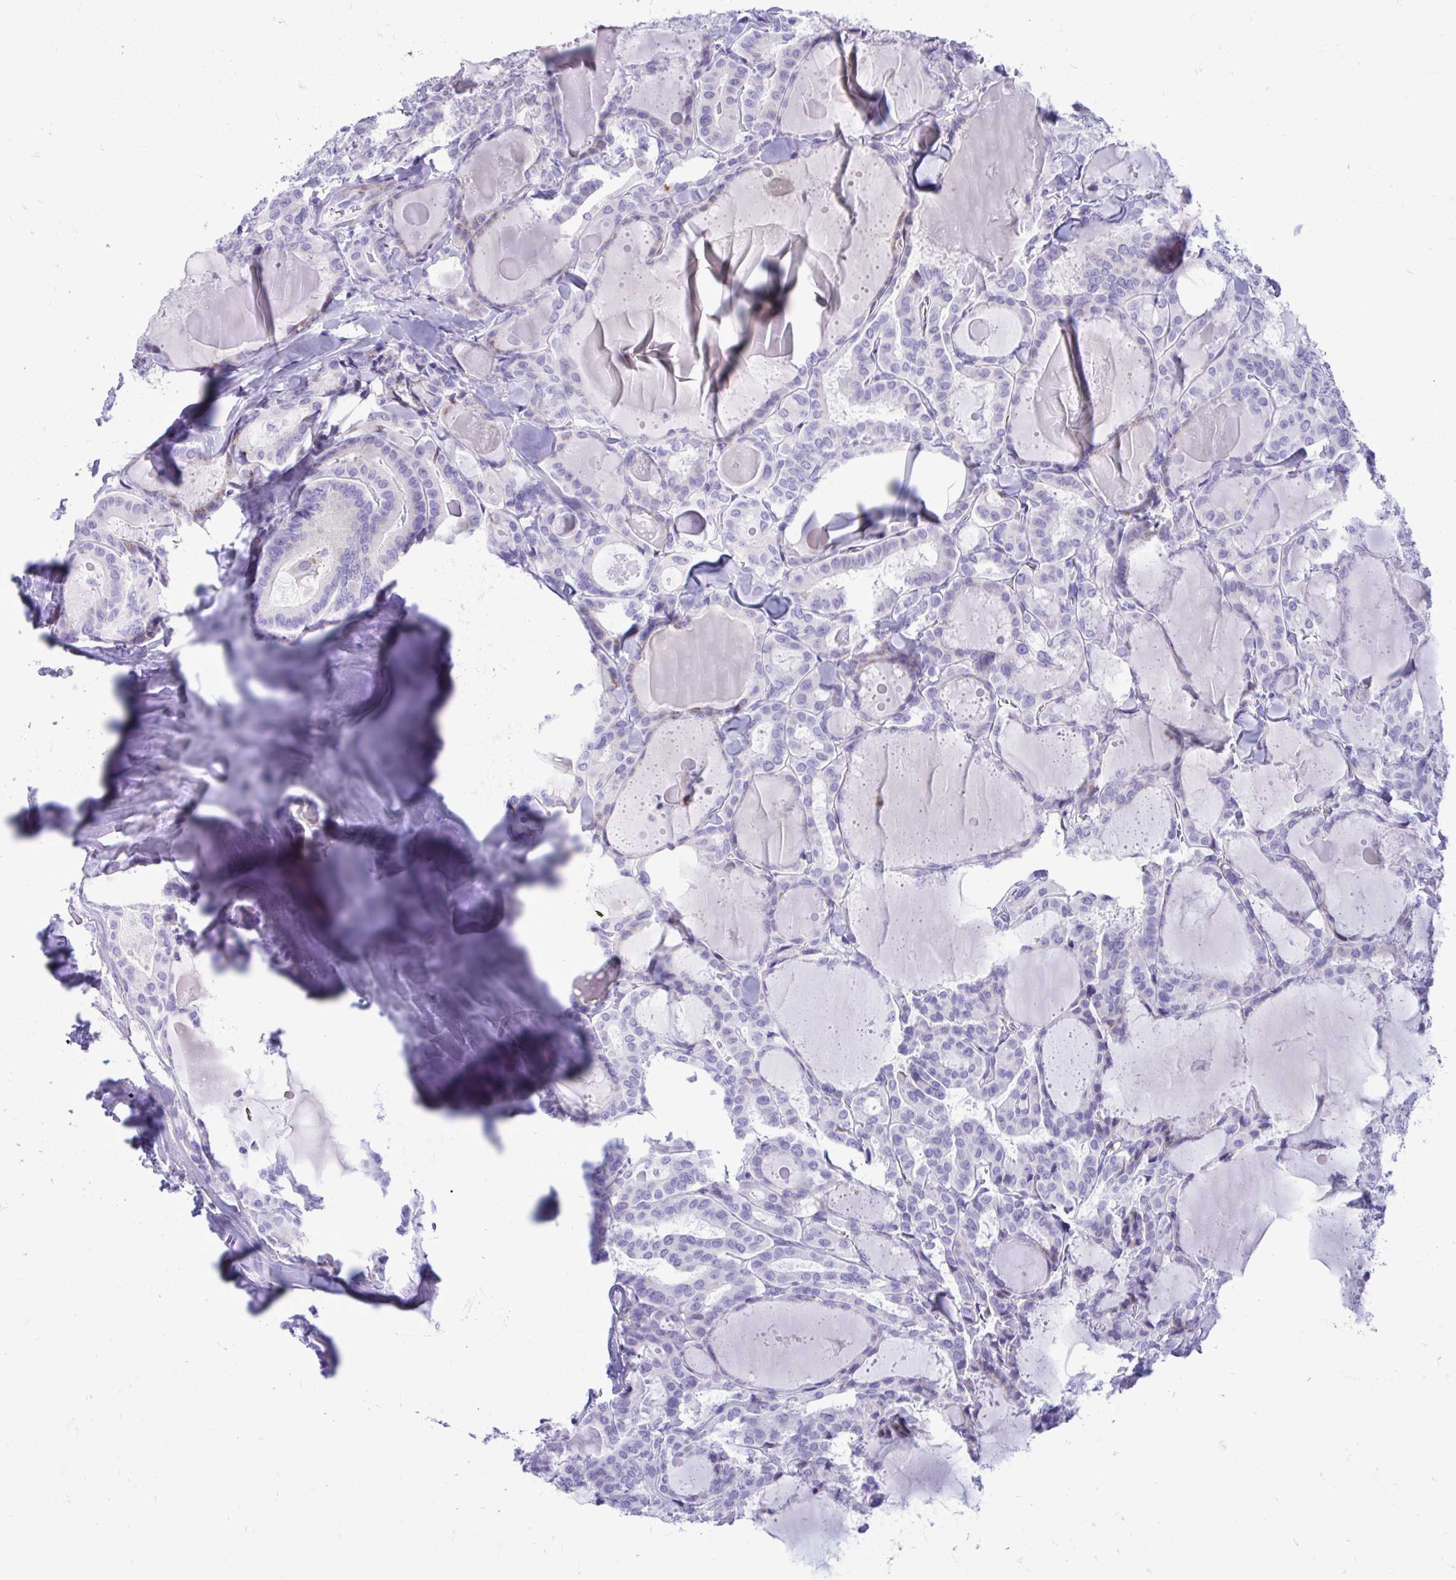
{"staining": {"intensity": "negative", "quantity": "none", "location": "none"}, "tissue": "thyroid cancer", "cell_type": "Tumor cells", "image_type": "cancer", "snomed": [{"axis": "morphology", "description": "Papillary adenocarcinoma, NOS"}, {"axis": "topography", "description": "Thyroid gland"}], "caption": "An immunohistochemistry (IHC) micrograph of thyroid papillary adenocarcinoma is shown. There is no staining in tumor cells of thyroid papillary adenocarcinoma.", "gene": "ANKDD1B", "patient": {"sex": "male", "age": 87}}